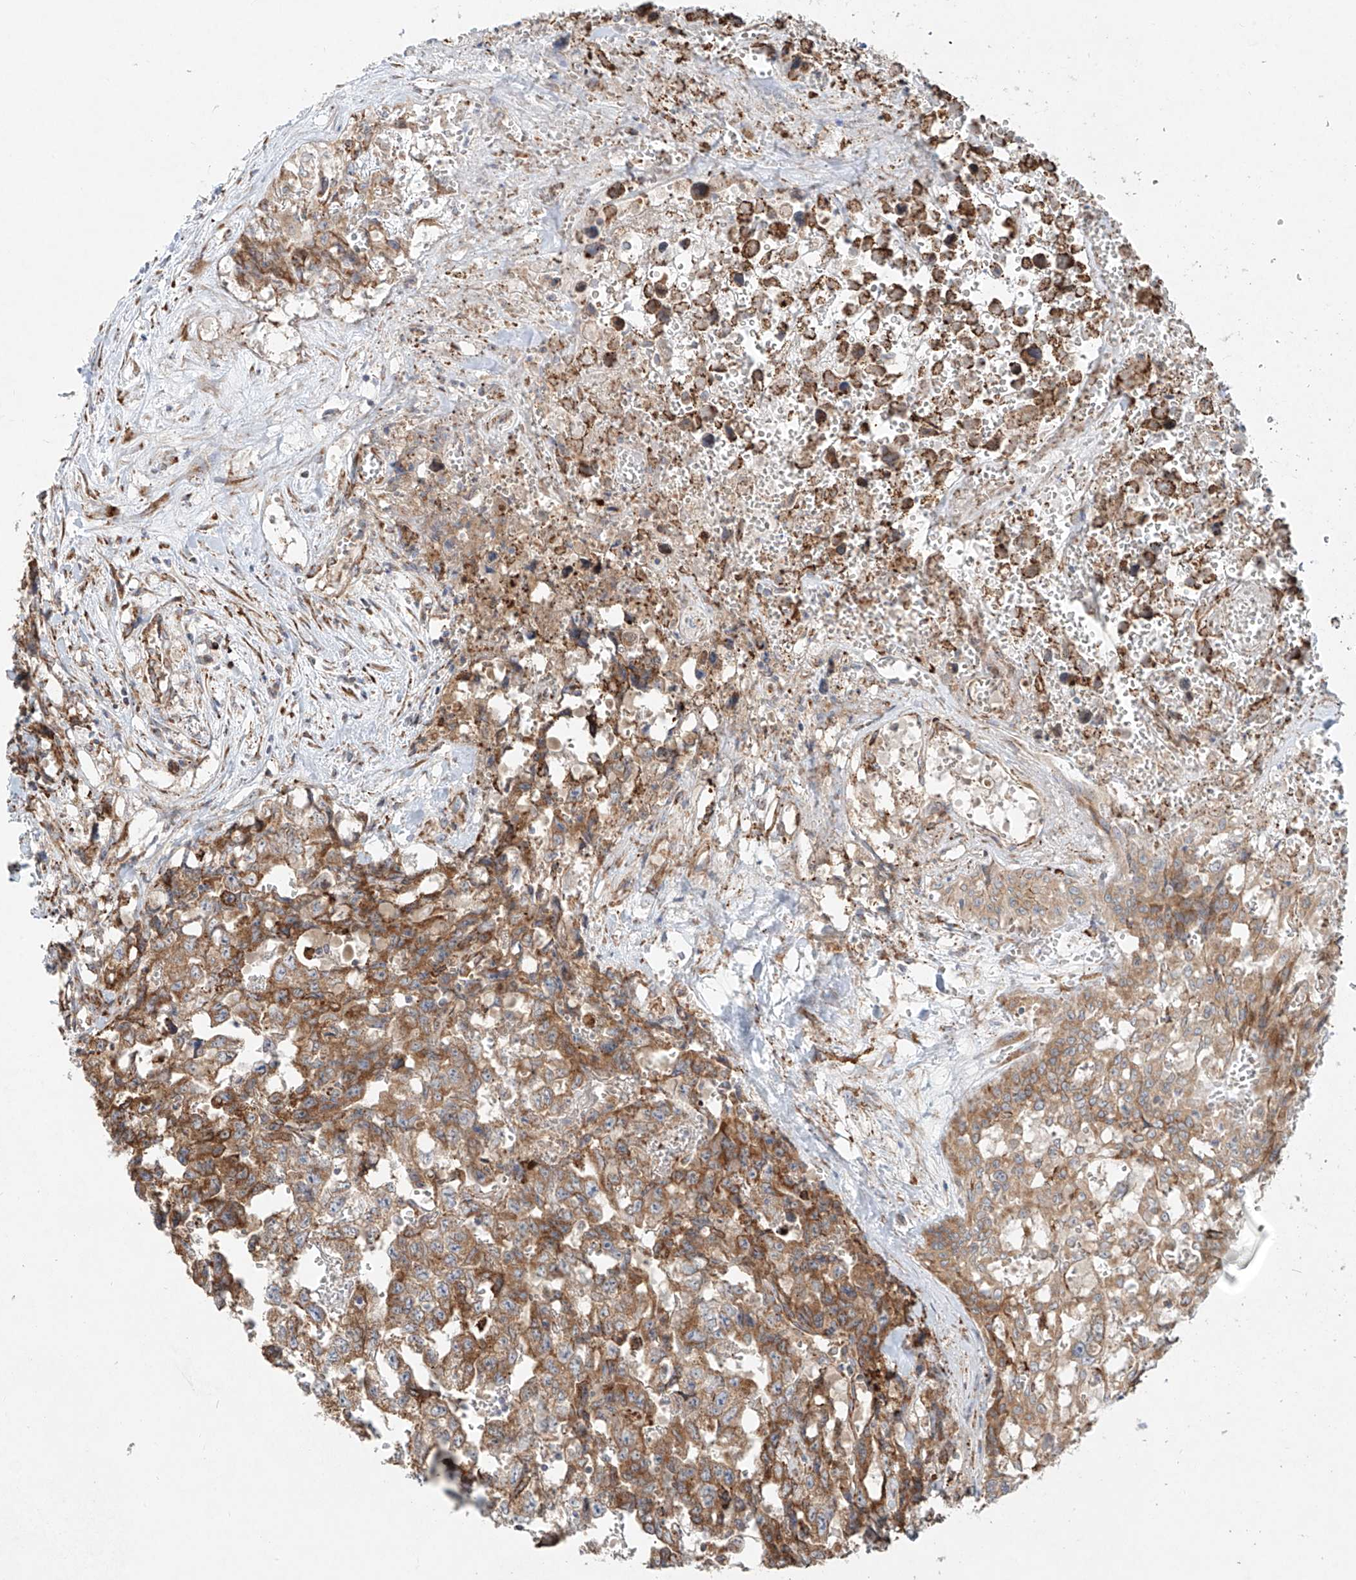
{"staining": {"intensity": "moderate", "quantity": ">75%", "location": "cytoplasmic/membranous"}, "tissue": "testis cancer", "cell_type": "Tumor cells", "image_type": "cancer", "snomed": [{"axis": "morphology", "description": "Carcinoma, Embryonal, NOS"}, {"axis": "topography", "description": "Testis"}], "caption": "Testis cancer (embryonal carcinoma) tissue exhibits moderate cytoplasmic/membranous staining in approximately >75% of tumor cells", "gene": "EIPR1", "patient": {"sex": "male", "age": 31}}